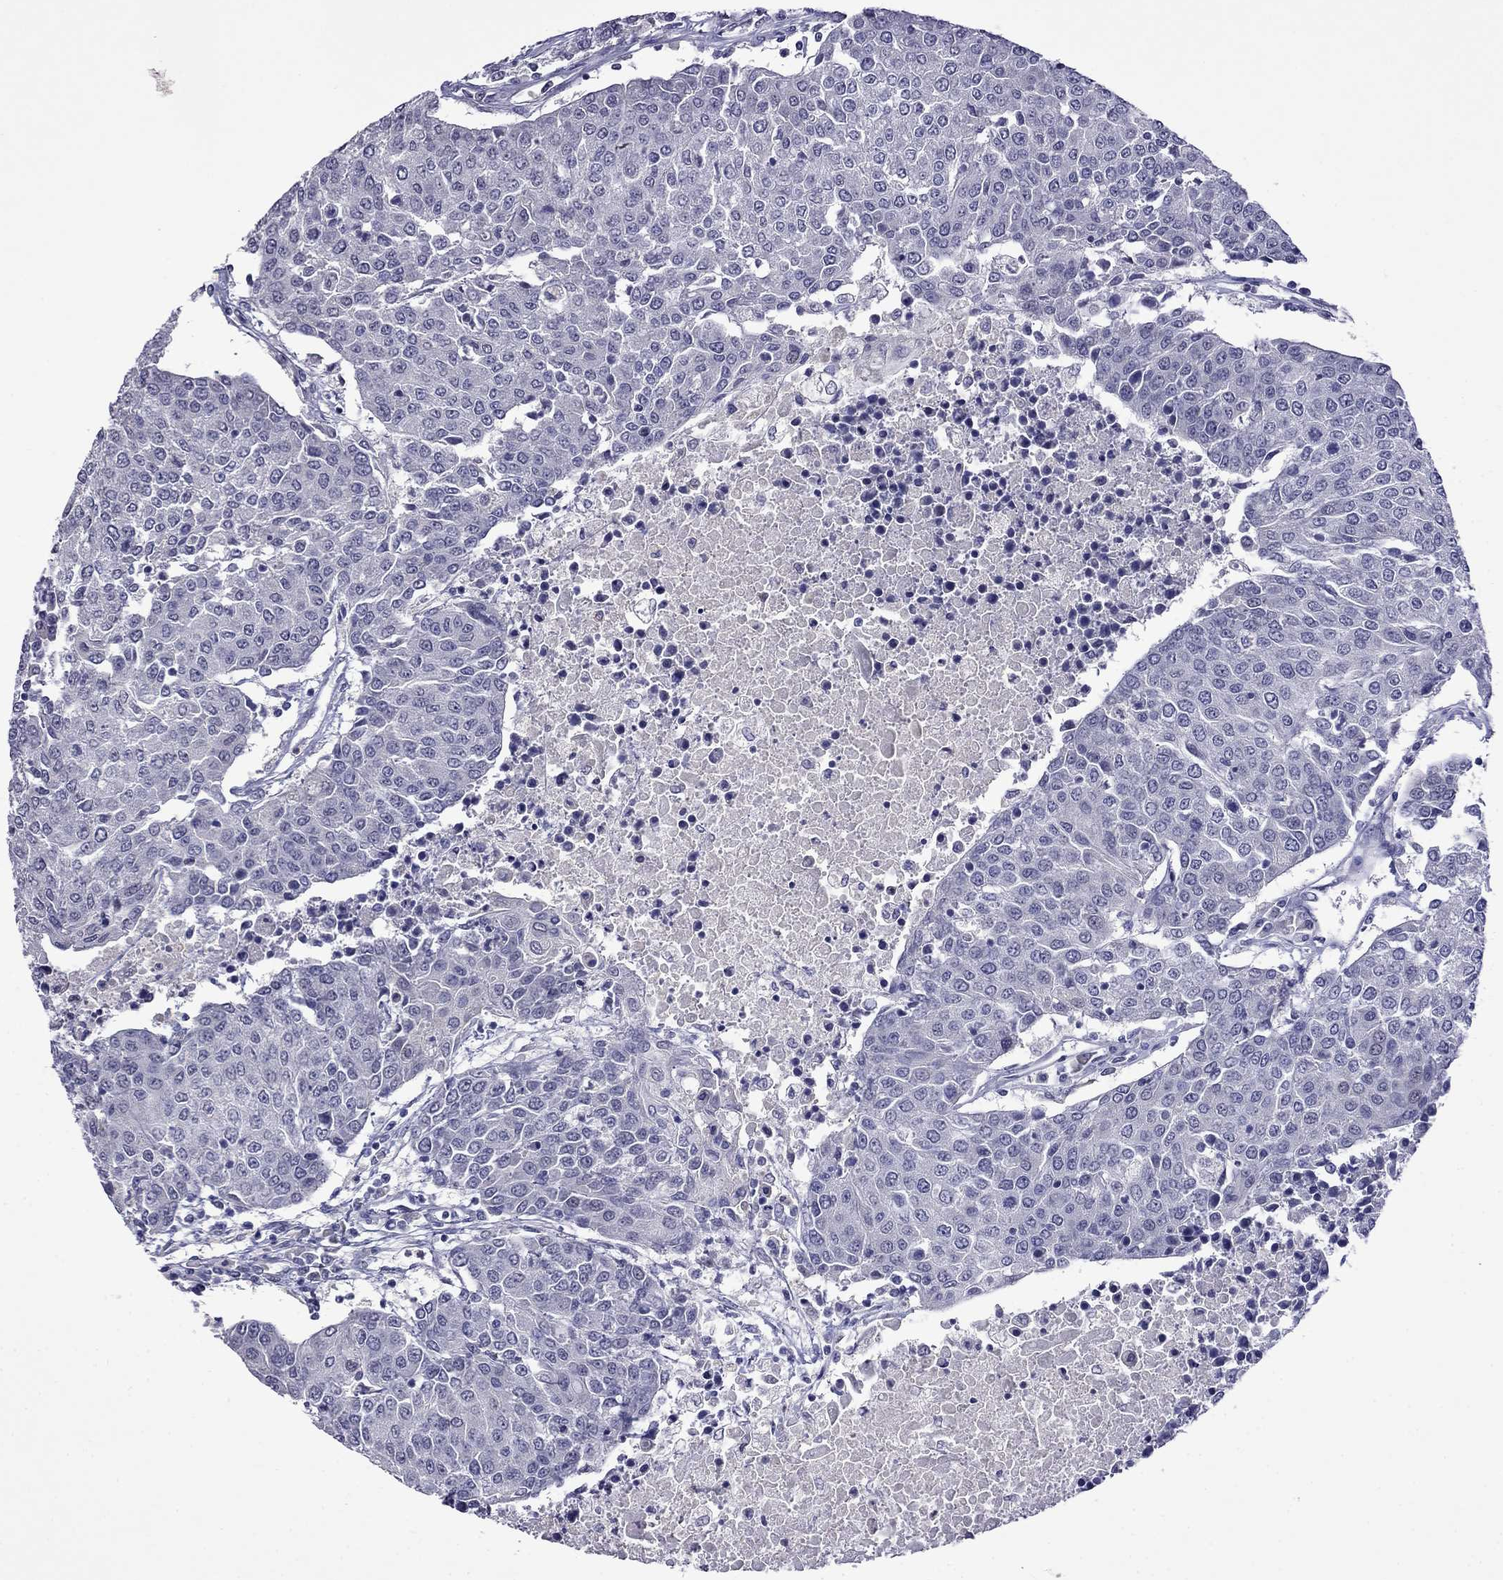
{"staining": {"intensity": "negative", "quantity": "none", "location": "none"}, "tissue": "urothelial cancer", "cell_type": "Tumor cells", "image_type": "cancer", "snomed": [{"axis": "morphology", "description": "Urothelial carcinoma, High grade"}, {"axis": "topography", "description": "Urinary bladder"}], "caption": "Tumor cells are negative for brown protein staining in urothelial cancer.", "gene": "STAR", "patient": {"sex": "female", "age": 85}}